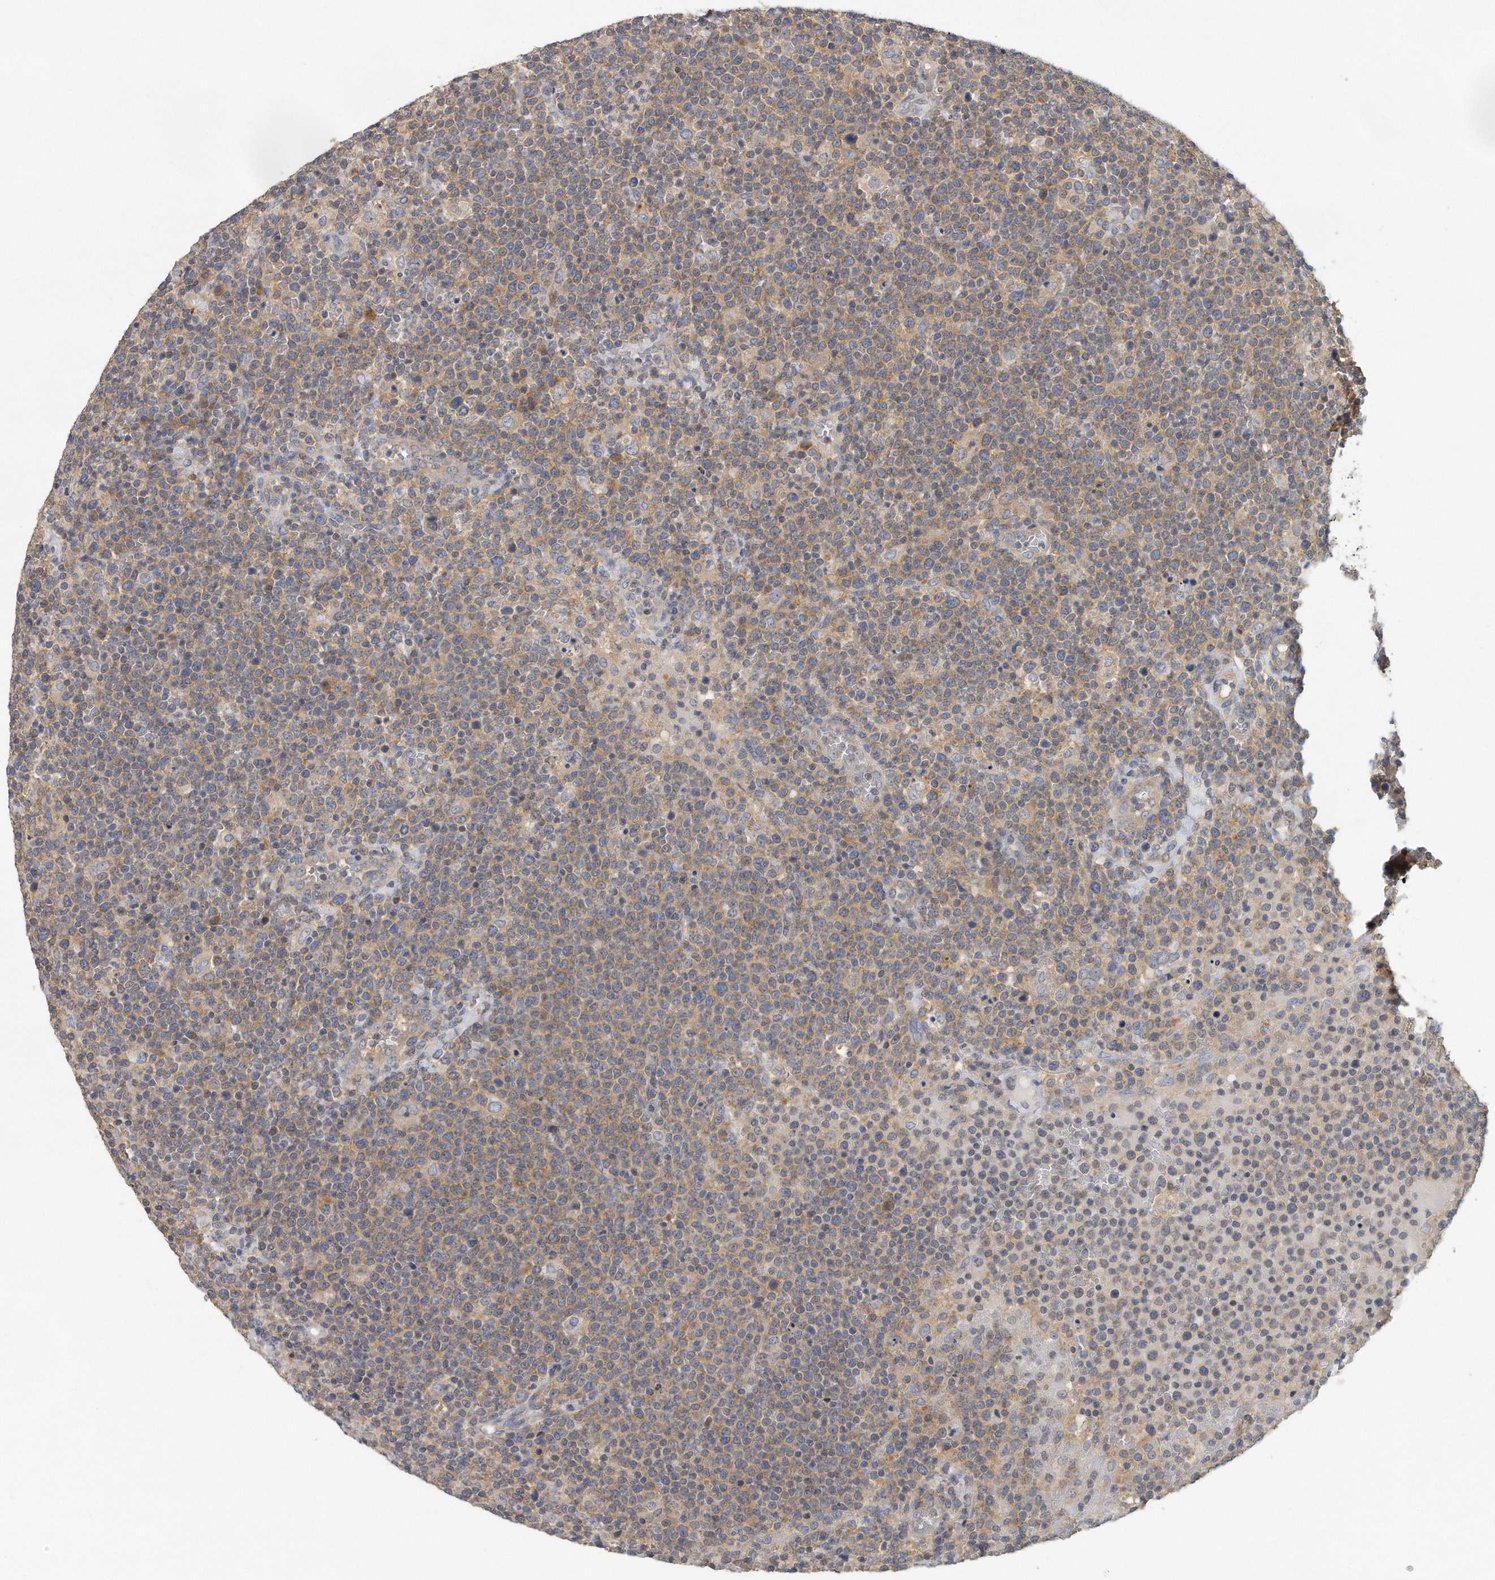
{"staining": {"intensity": "weak", "quantity": ">75%", "location": "cytoplasmic/membranous"}, "tissue": "lymphoma", "cell_type": "Tumor cells", "image_type": "cancer", "snomed": [{"axis": "morphology", "description": "Malignant lymphoma, non-Hodgkin's type, High grade"}, {"axis": "topography", "description": "Lymph node"}], "caption": "Immunohistochemistry micrograph of human high-grade malignant lymphoma, non-Hodgkin's type stained for a protein (brown), which displays low levels of weak cytoplasmic/membranous positivity in approximately >75% of tumor cells.", "gene": "EIF3I", "patient": {"sex": "male", "age": 61}}